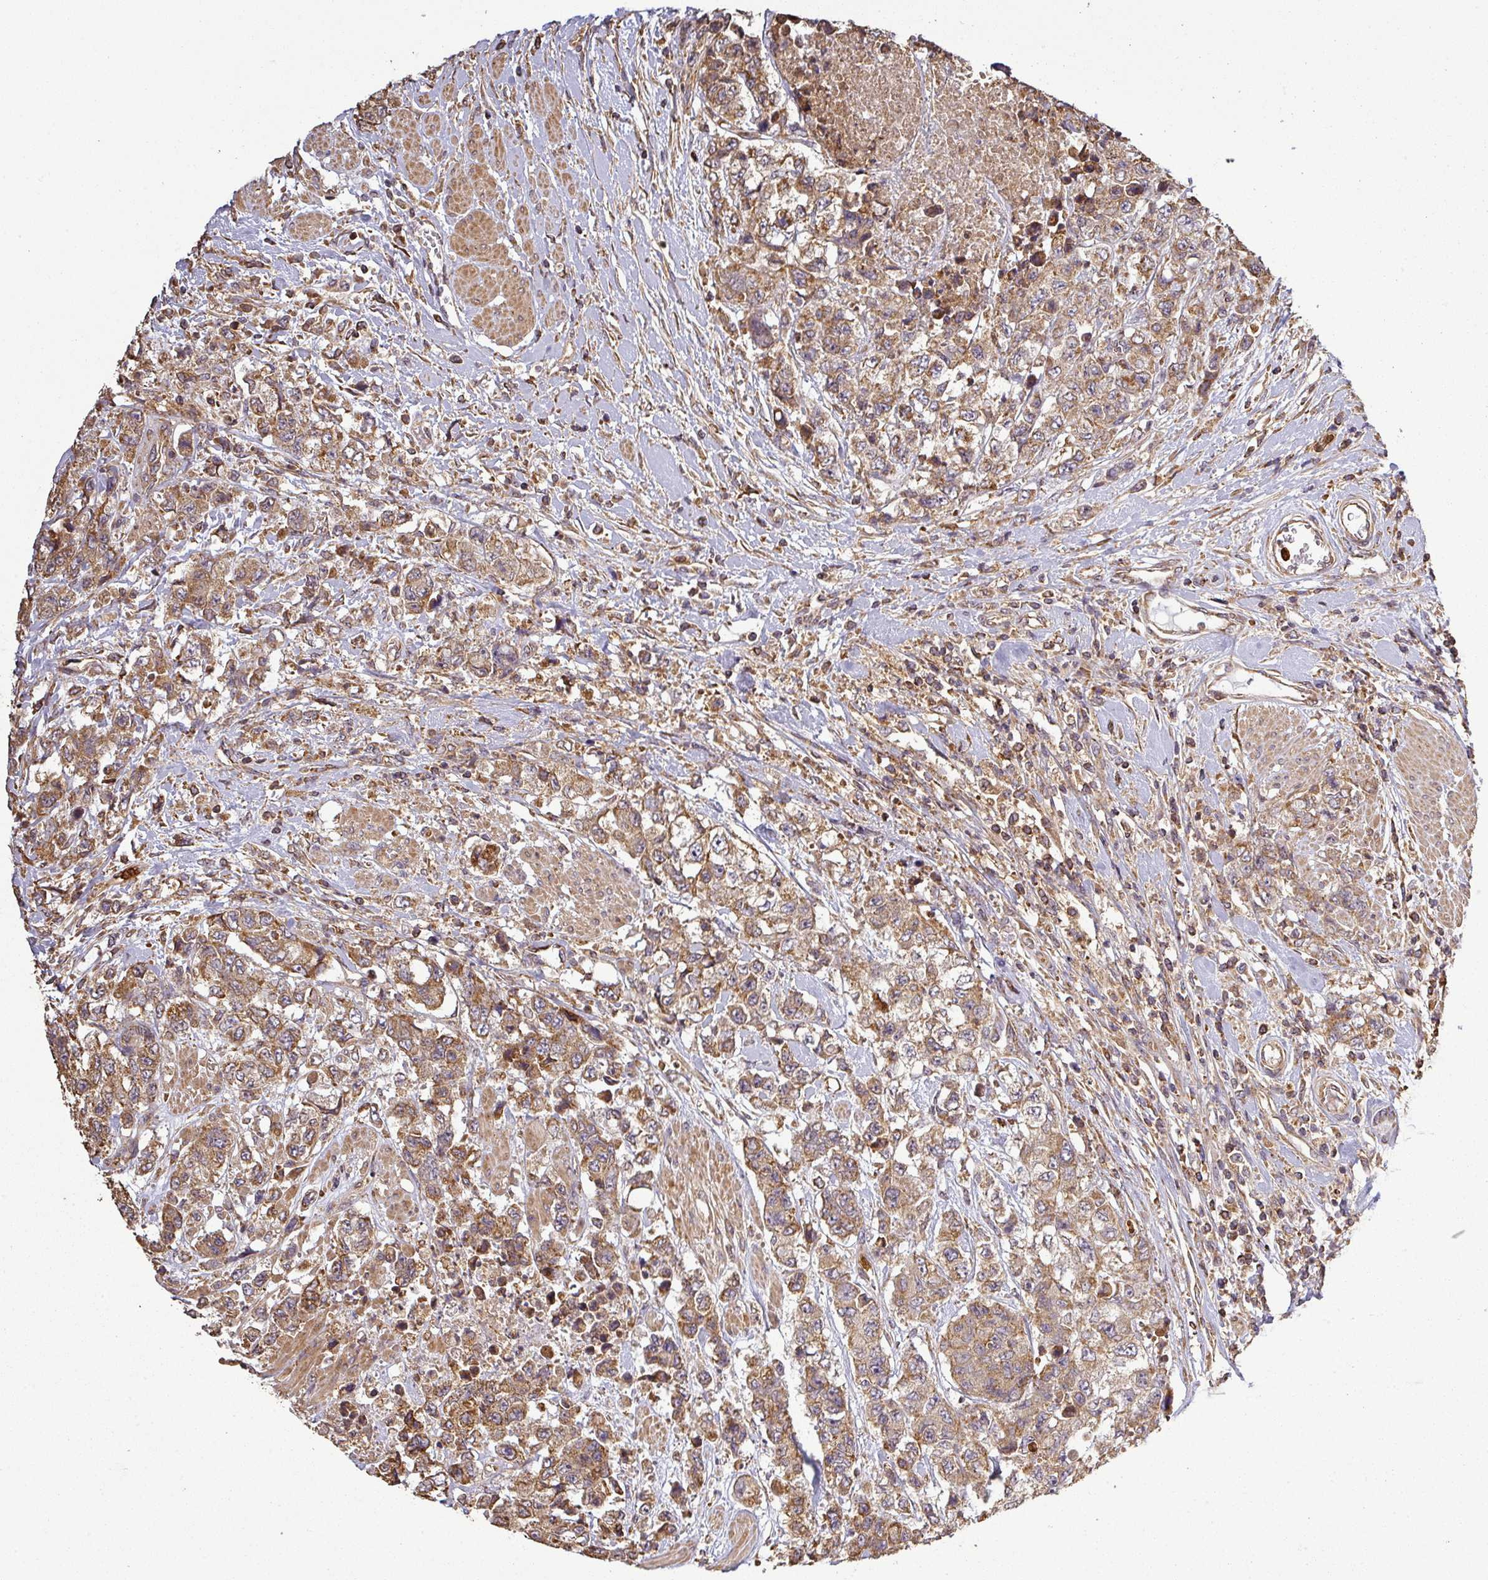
{"staining": {"intensity": "moderate", "quantity": ">75%", "location": "cytoplasmic/membranous"}, "tissue": "urothelial cancer", "cell_type": "Tumor cells", "image_type": "cancer", "snomed": [{"axis": "morphology", "description": "Urothelial carcinoma, High grade"}, {"axis": "topography", "description": "Urinary bladder"}], "caption": "Urothelial cancer stained with DAB (3,3'-diaminobenzidine) IHC reveals medium levels of moderate cytoplasmic/membranous staining in about >75% of tumor cells.", "gene": "PLEKHM1", "patient": {"sex": "female", "age": 78}}